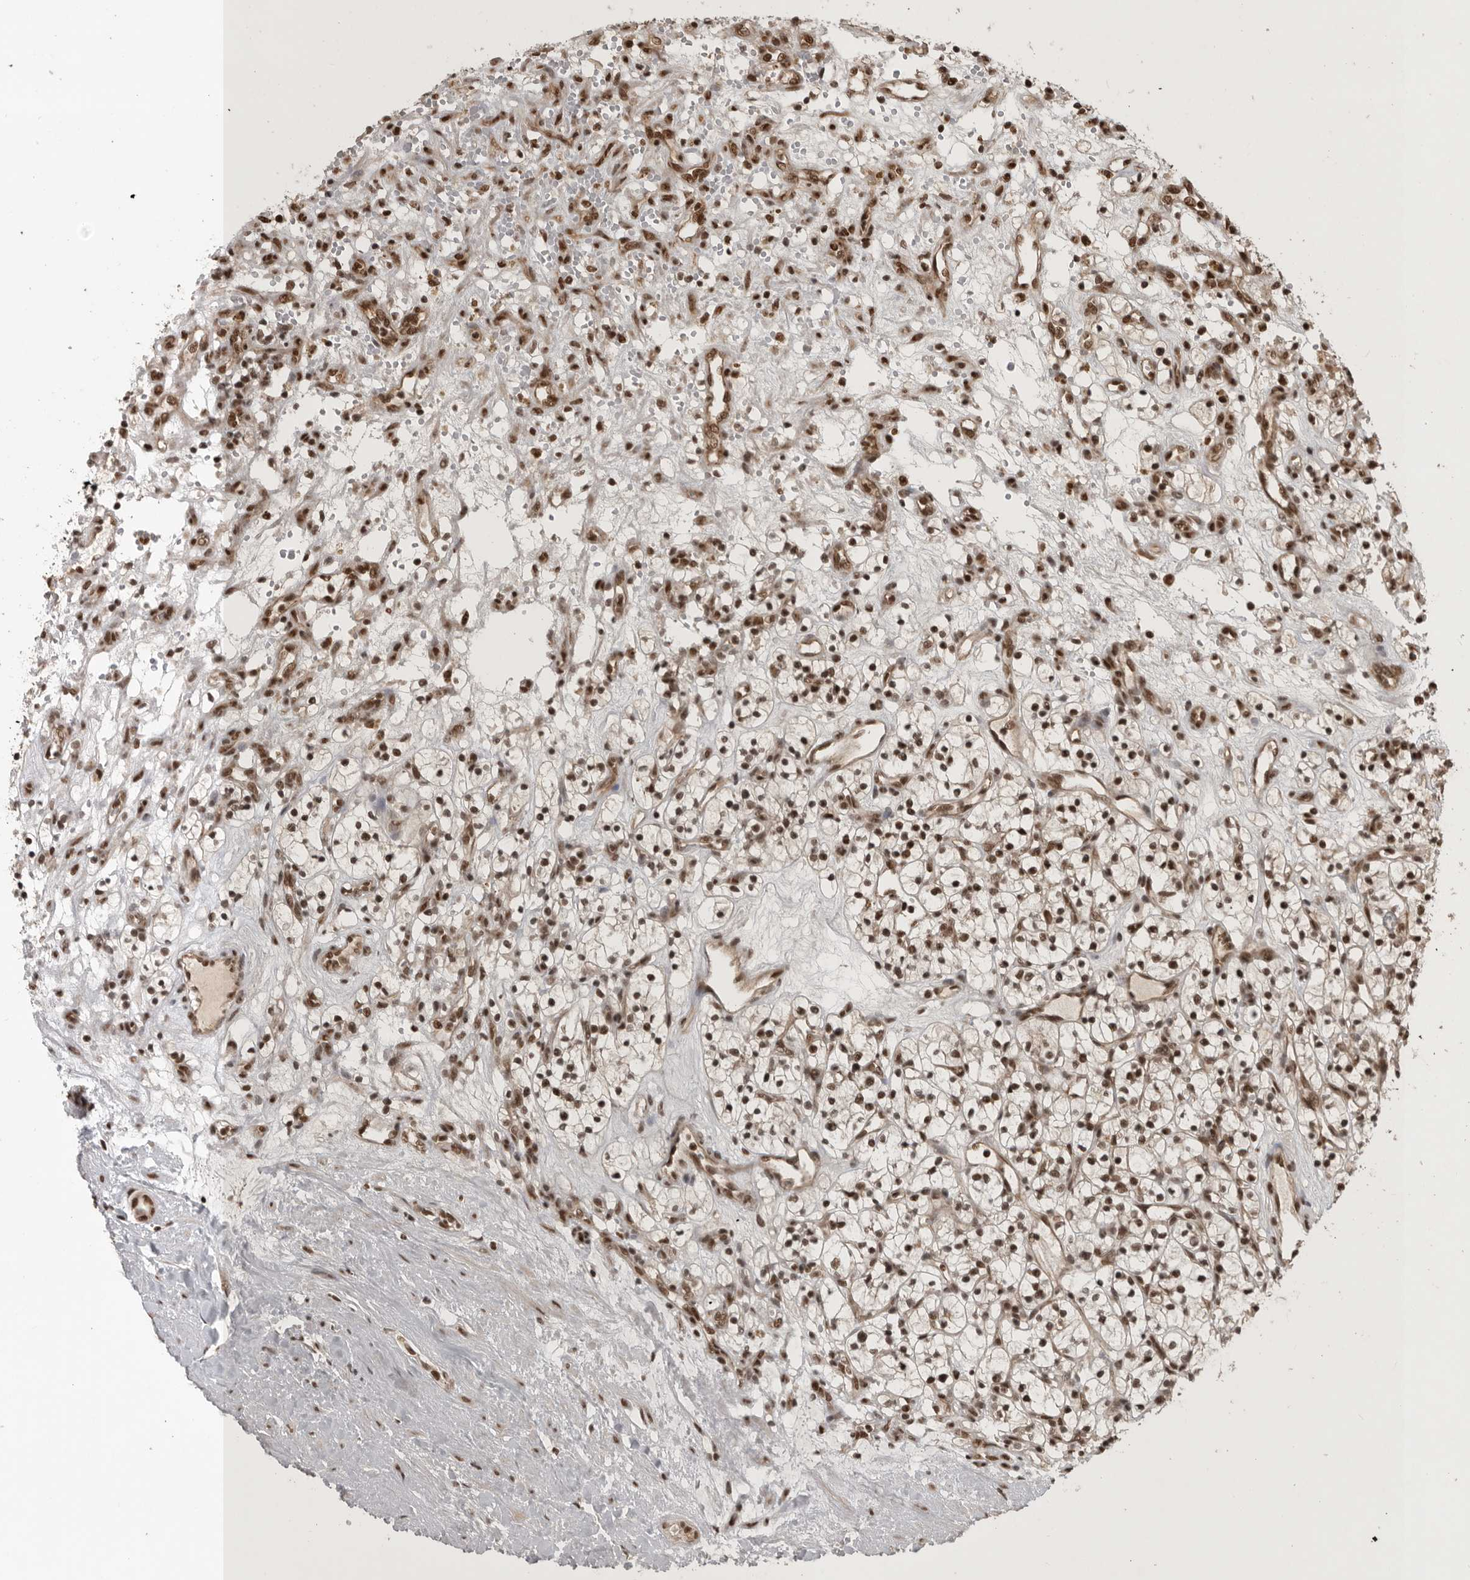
{"staining": {"intensity": "strong", "quantity": ">75%", "location": "nuclear"}, "tissue": "renal cancer", "cell_type": "Tumor cells", "image_type": "cancer", "snomed": [{"axis": "morphology", "description": "Adenocarcinoma, NOS"}, {"axis": "topography", "description": "Kidney"}], "caption": "Immunohistochemical staining of human renal cancer (adenocarcinoma) displays strong nuclear protein positivity in approximately >75% of tumor cells.", "gene": "CBLL1", "patient": {"sex": "female", "age": 57}}